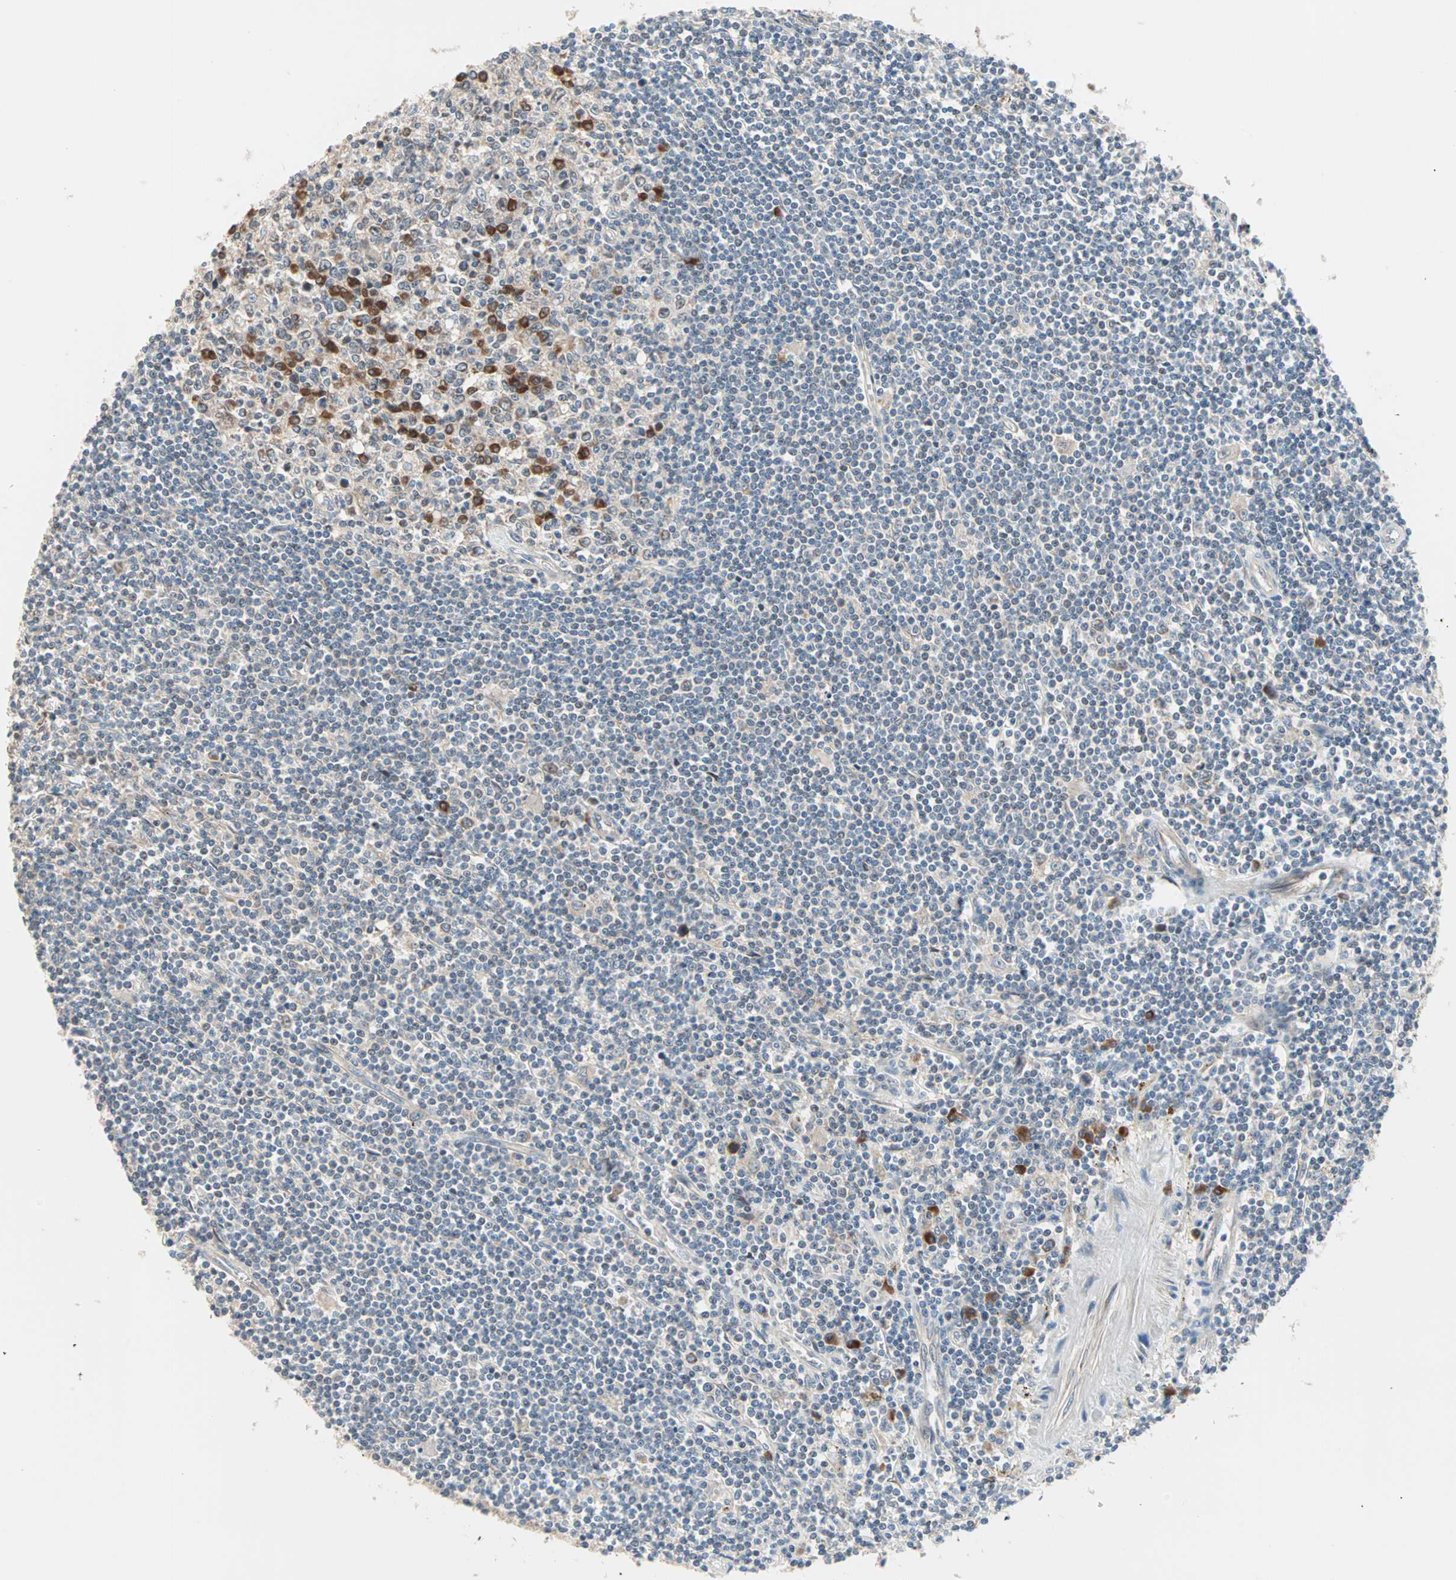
{"staining": {"intensity": "moderate", "quantity": "<25%", "location": "cytoplasmic/membranous"}, "tissue": "lymphoma", "cell_type": "Tumor cells", "image_type": "cancer", "snomed": [{"axis": "morphology", "description": "Malignant lymphoma, non-Hodgkin's type, Low grade"}, {"axis": "topography", "description": "Spleen"}], "caption": "Human malignant lymphoma, non-Hodgkin's type (low-grade) stained for a protein (brown) reveals moderate cytoplasmic/membranous positive expression in approximately <25% of tumor cells.", "gene": "SAR1A", "patient": {"sex": "male", "age": 76}}